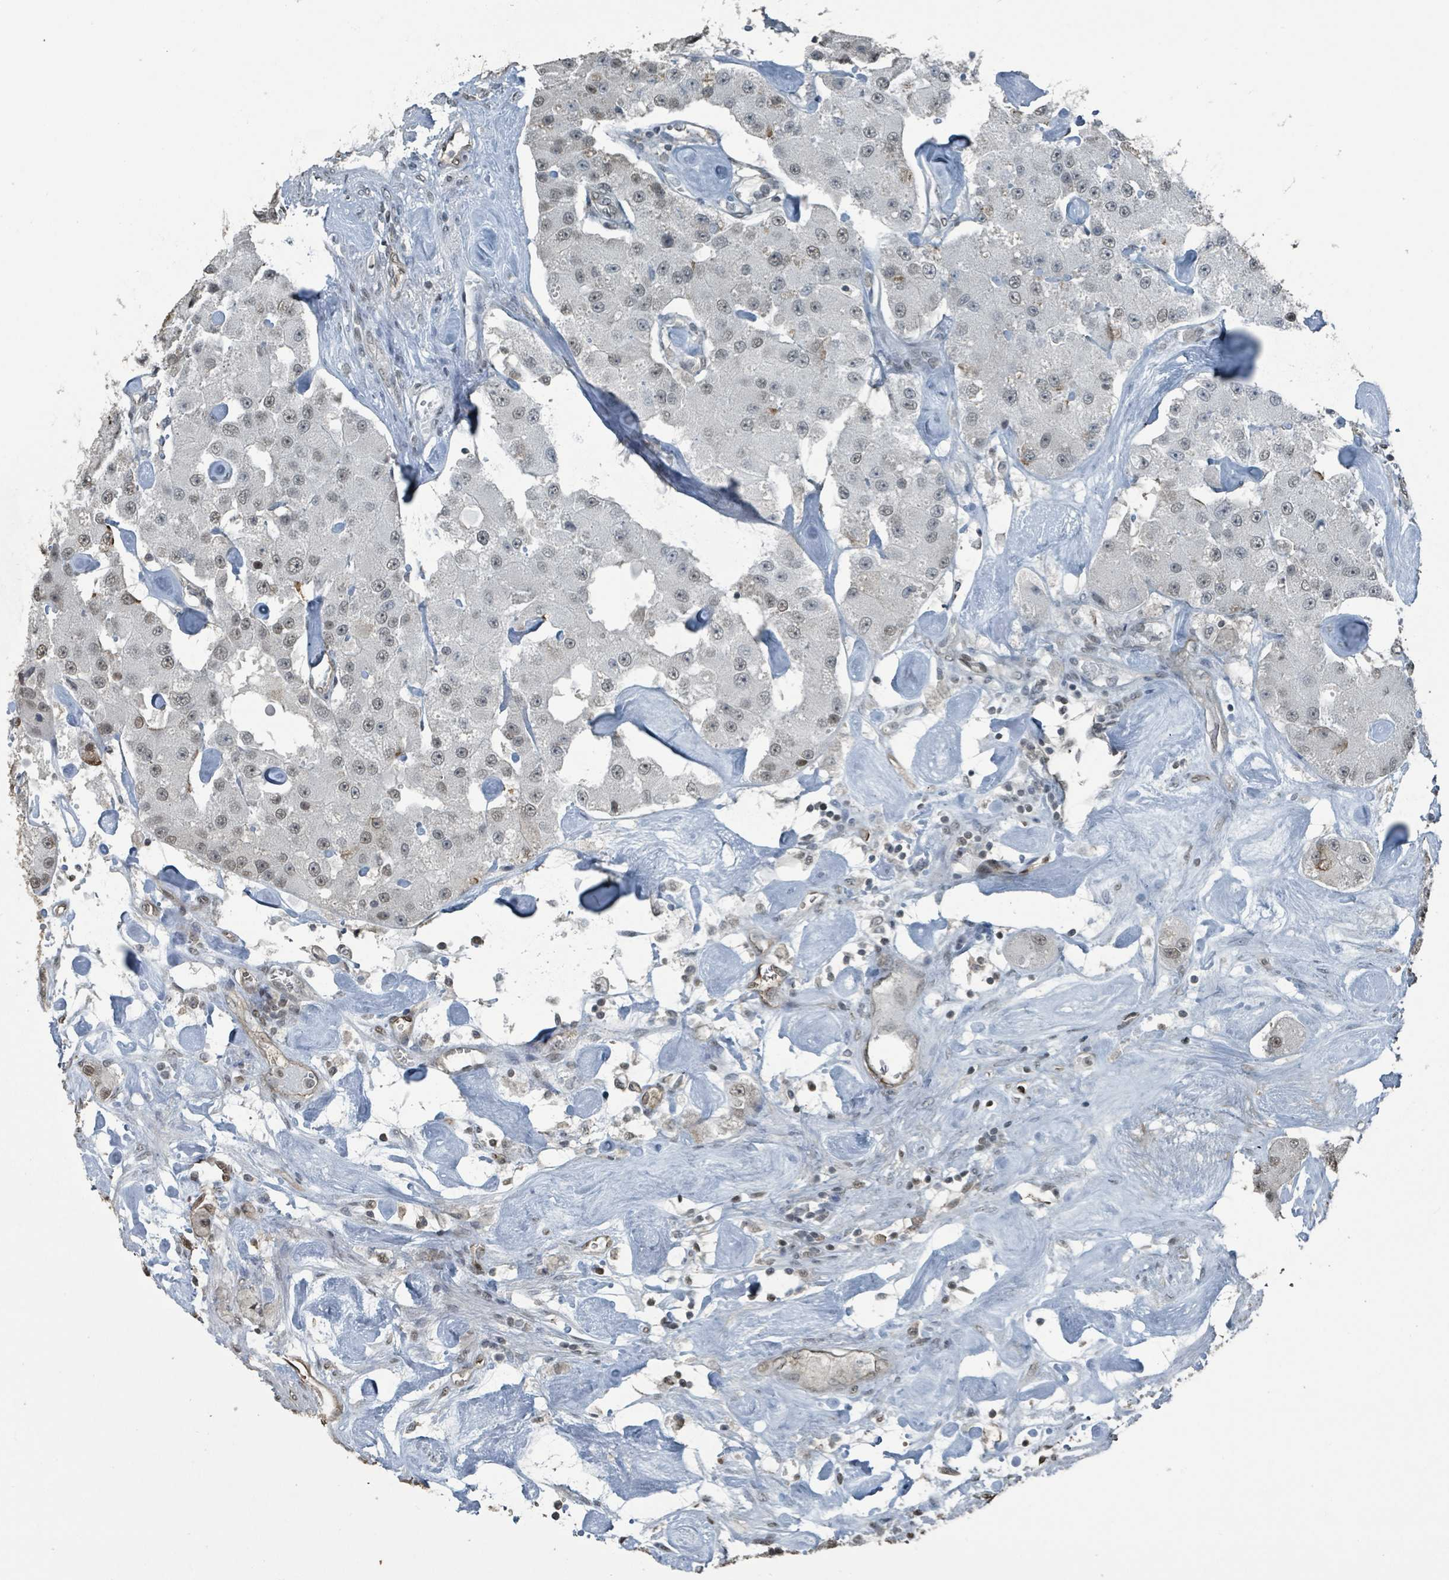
{"staining": {"intensity": "weak", "quantity": ">75%", "location": "nuclear"}, "tissue": "carcinoid", "cell_type": "Tumor cells", "image_type": "cancer", "snomed": [{"axis": "morphology", "description": "Carcinoid, malignant, NOS"}, {"axis": "topography", "description": "Pancreas"}], "caption": "Malignant carcinoid was stained to show a protein in brown. There is low levels of weak nuclear staining in about >75% of tumor cells.", "gene": "PHIP", "patient": {"sex": "male", "age": 41}}